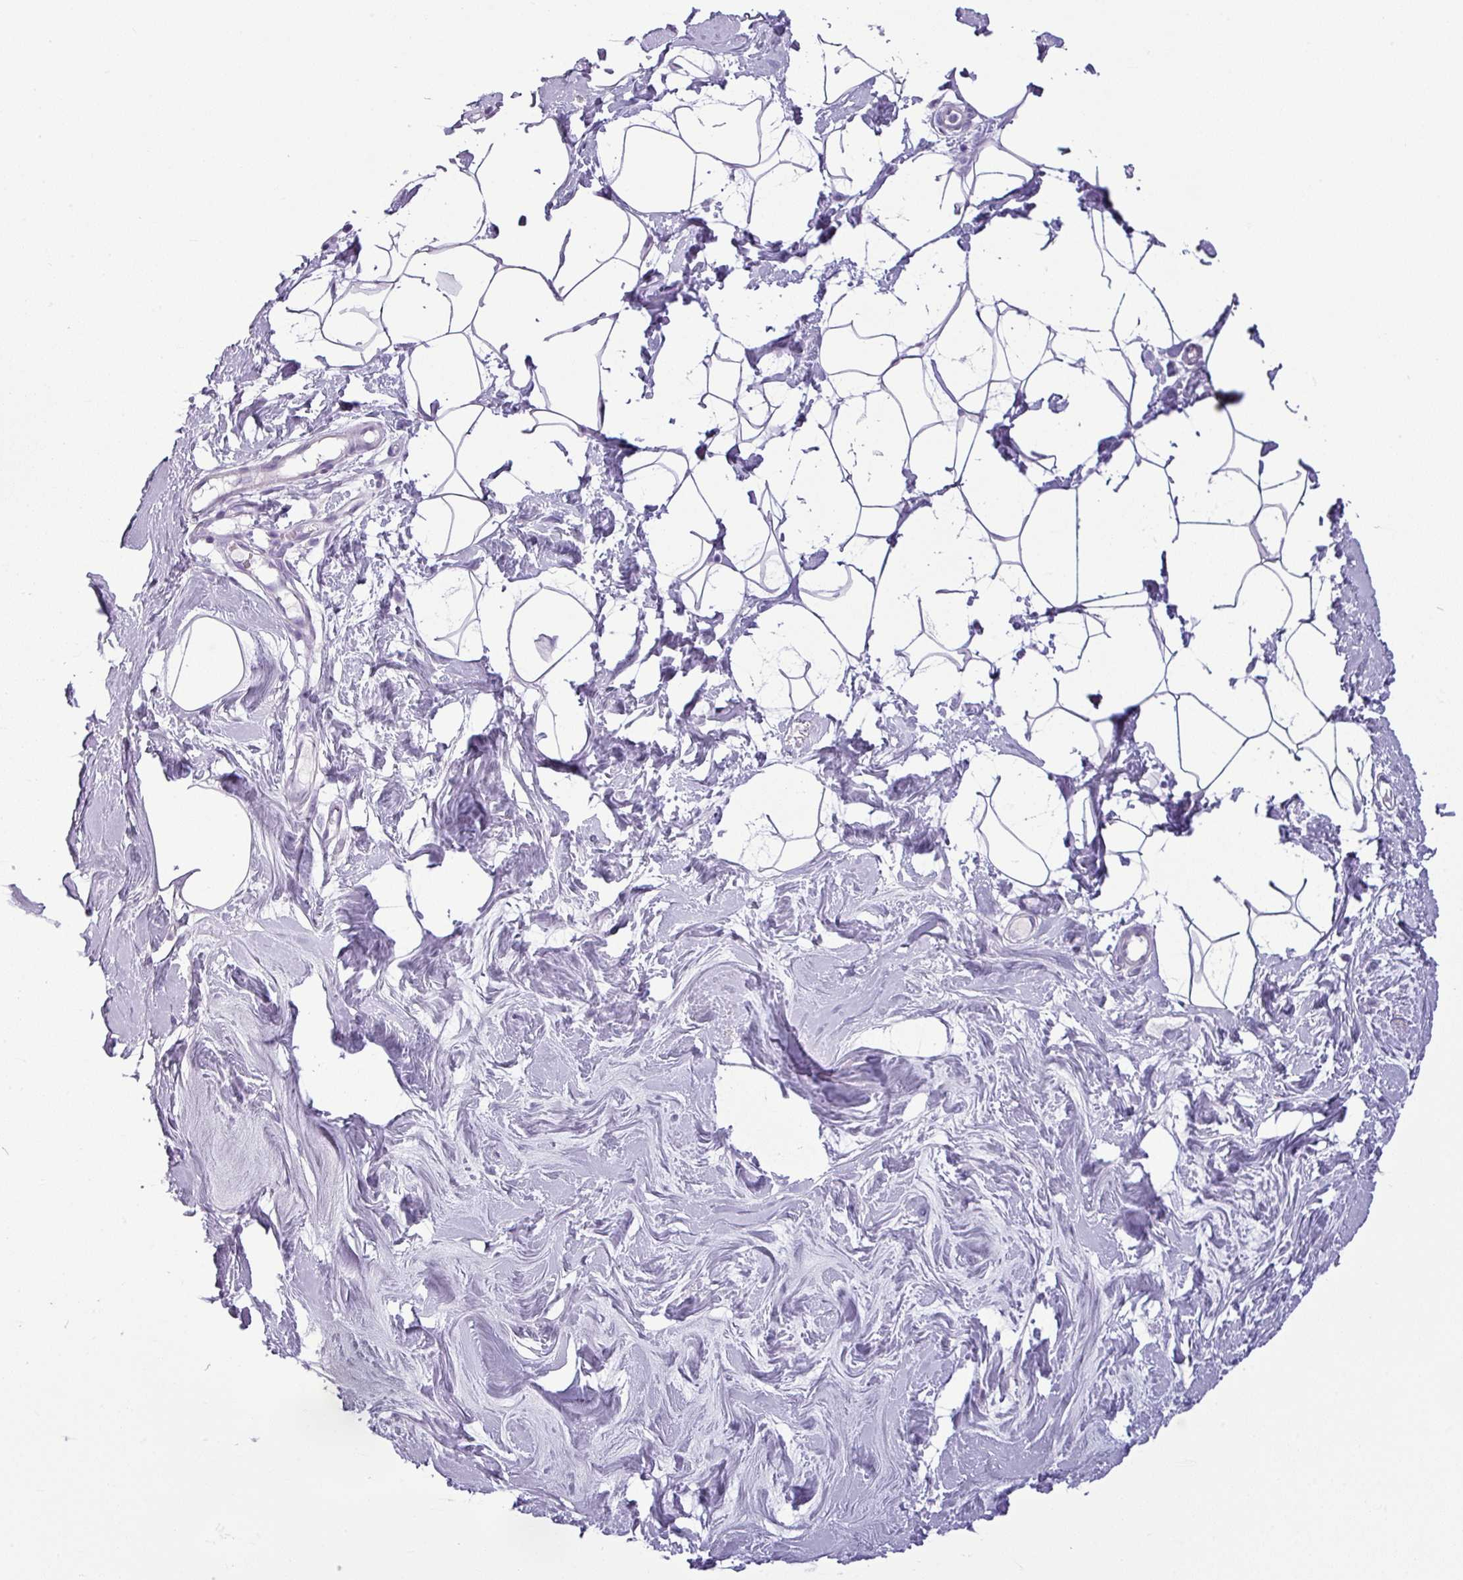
{"staining": {"intensity": "negative", "quantity": "none", "location": "none"}, "tissue": "breast", "cell_type": "Adipocytes", "image_type": "normal", "snomed": [{"axis": "morphology", "description": "Normal tissue, NOS"}, {"axis": "topography", "description": "Breast"}], "caption": "This is an immunohistochemistry (IHC) photomicrograph of normal breast. There is no staining in adipocytes.", "gene": "CDH16", "patient": {"sex": "female", "age": 27}}